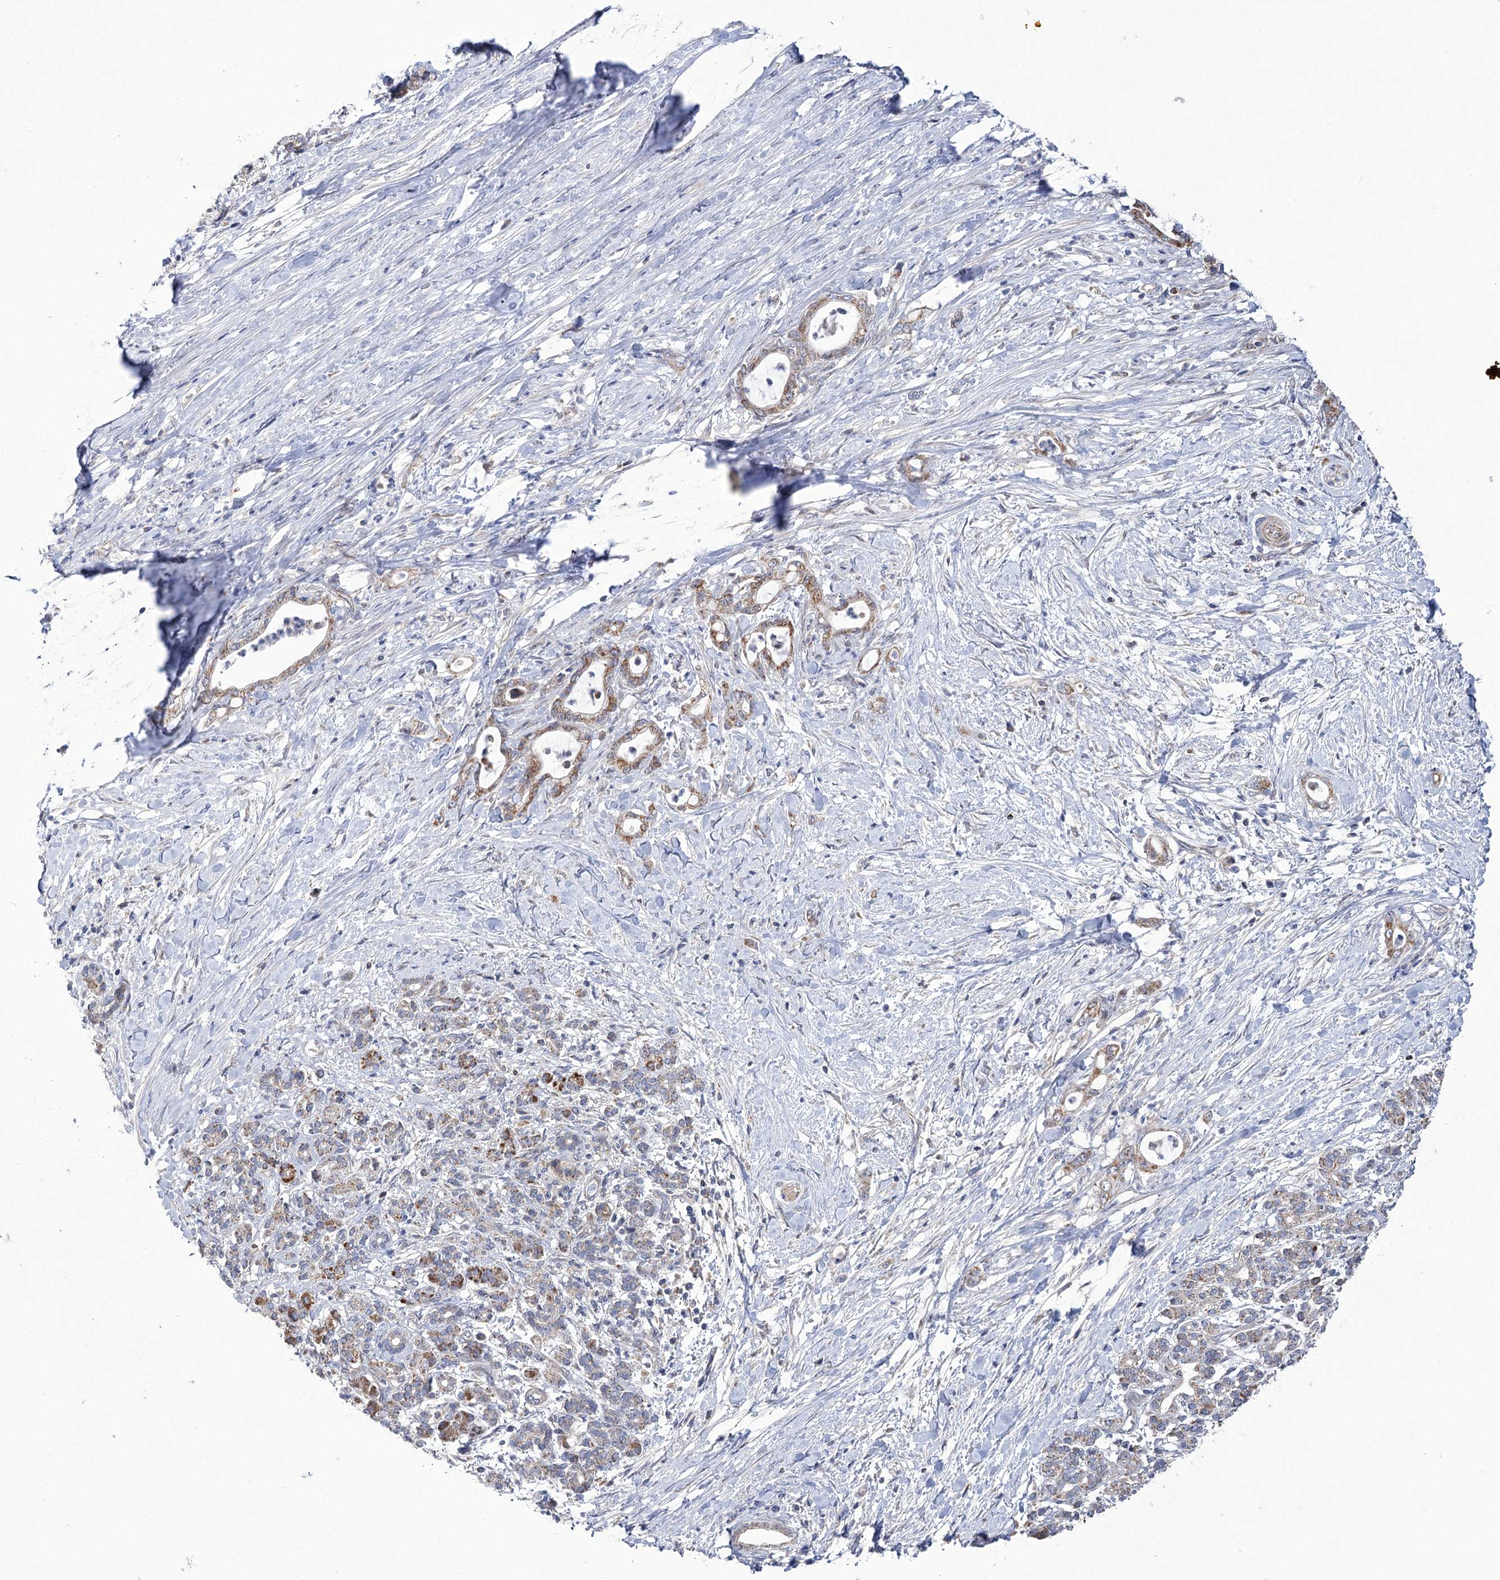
{"staining": {"intensity": "moderate", "quantity": ">75%", "location": "cytoplasmic/membranous"}, "tissue": "pancreatic cancer", "cell_type": "Tumor cells", "image_type": "cancer", "snomed": [{"axis": "morphology", "description": "Adenocarcinoma, NOS"}, {"axis": "topography", "description": "Pancreas"}], "caption": "About >75% of tumor cells in pancreatic adenocarcinoma reveal moderate cytoplasmic/membranous protein staining as visualized by brown immunohistochemical staining.", "gene": "ECHDC3", "patient": {"sex": "female", "age": 55}}